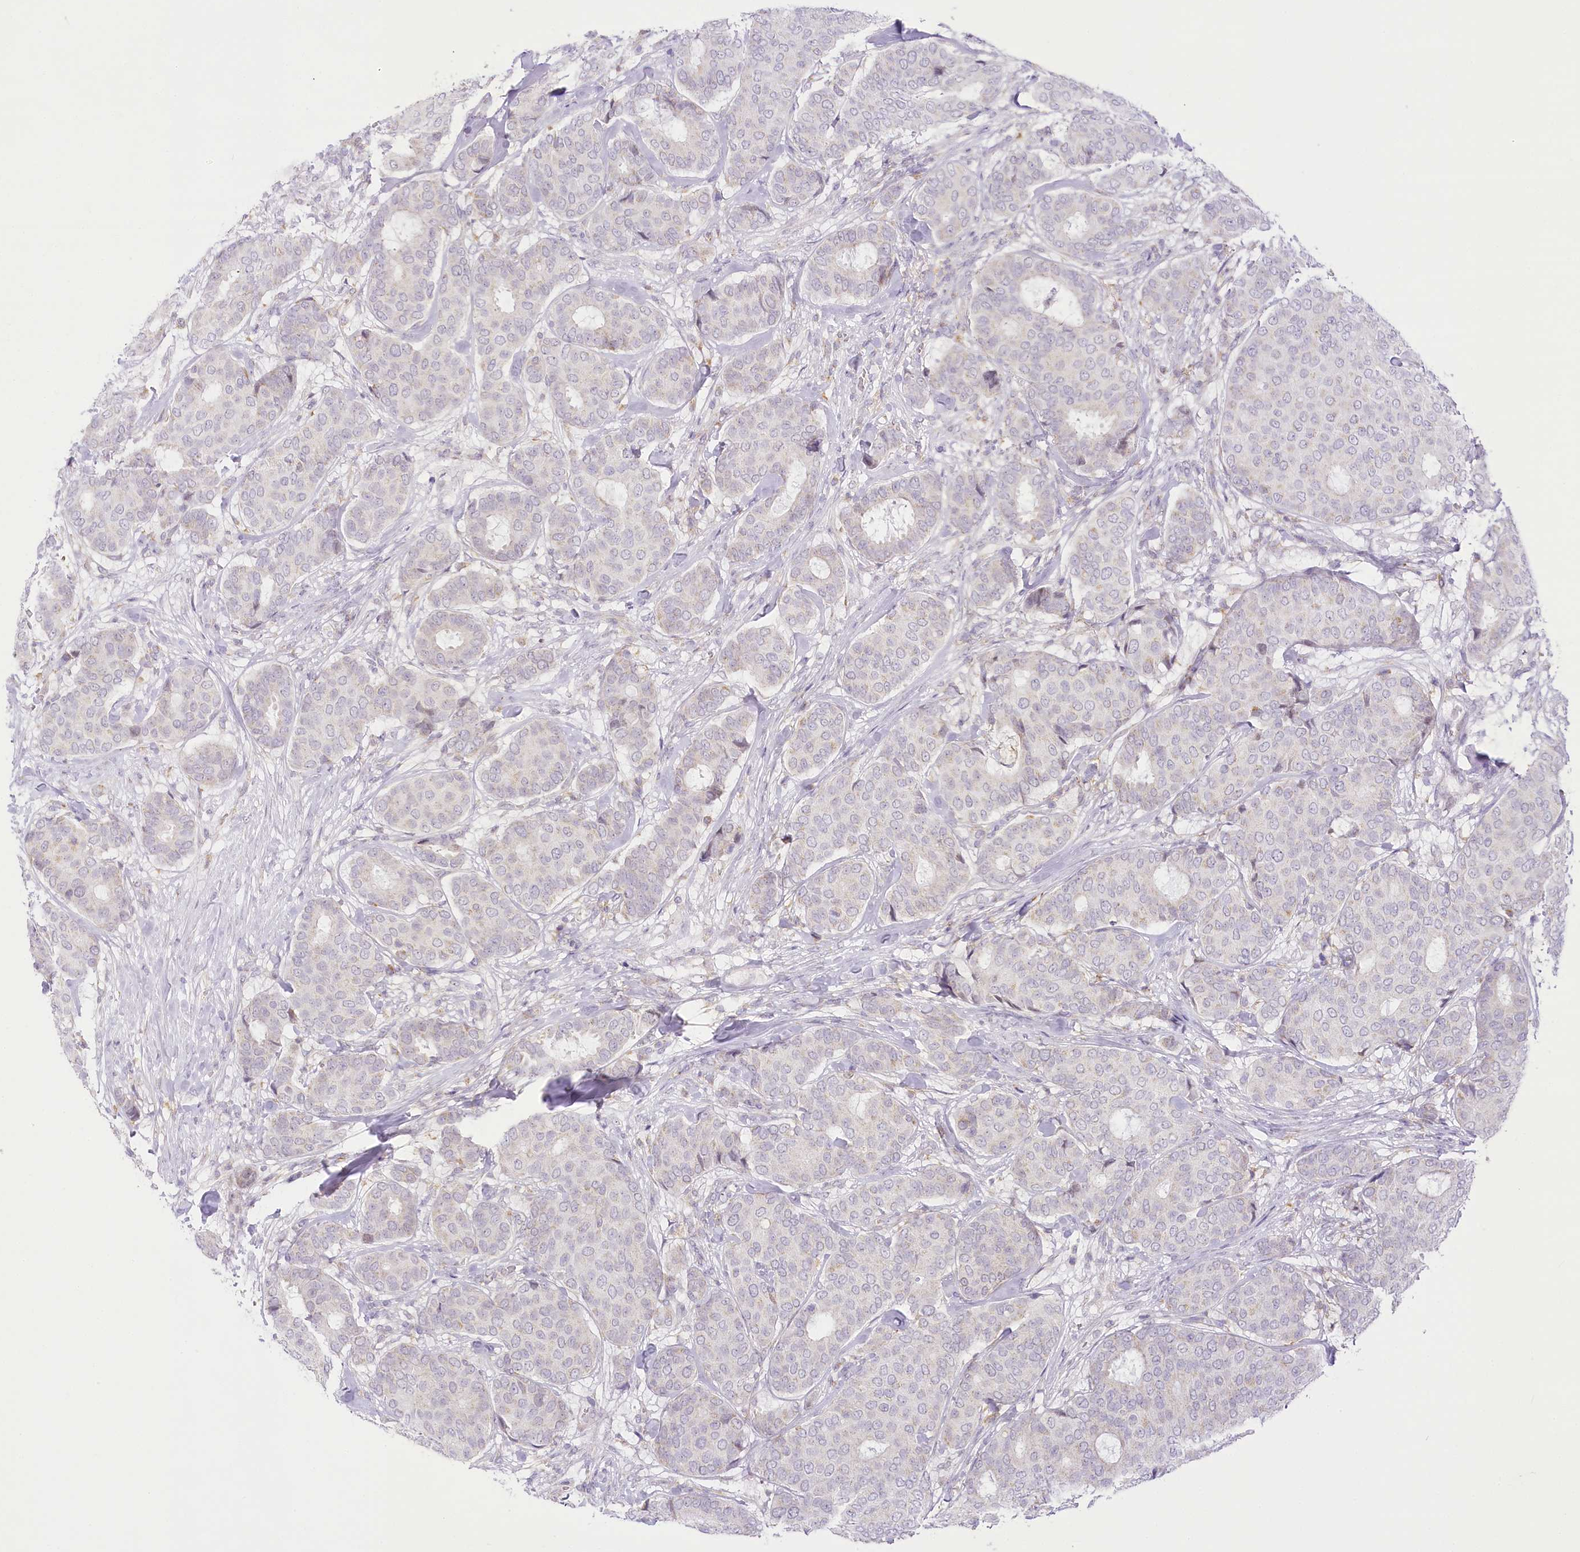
{"staining": {"intensity": "negative", "quantity": "none", "location": "none"}, "tissue": "breast cancer", "cell_type": "Tumor cells", "image_type": "cancer", "snomed": [{"axis": "morphology", "description": "Duct carcinoma"}, {"axis": "topography", "description": "Breast"}], "caption": "This image is of breast infiltrating ductal carcinoma stained with IHC to label a protein in brown with the nuclei are counter-stained blue. There is no staining in tumor cells.", "gene": "CCDC30", "patient": {"sex": "female", "age": 75}}